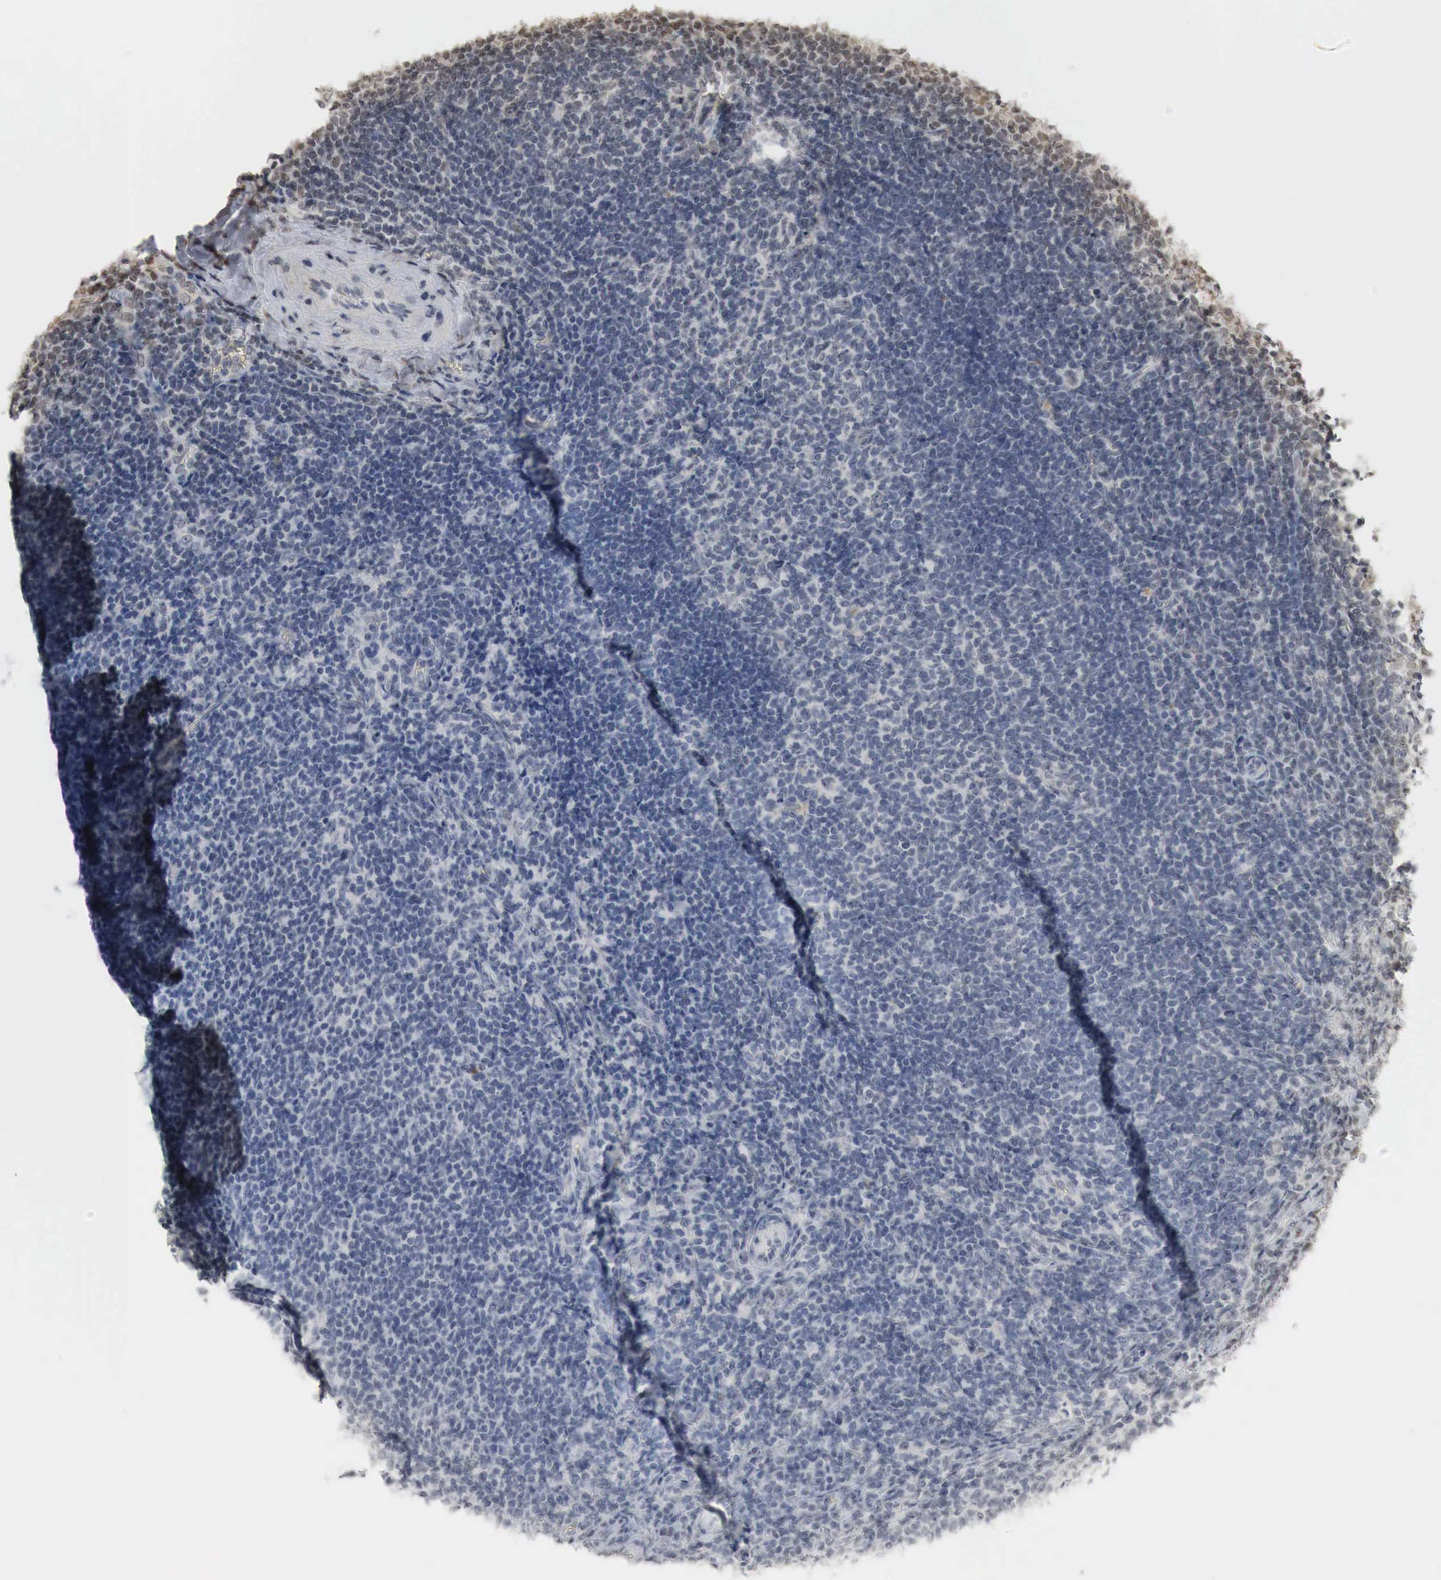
{"staining": {"intensity": "negative", "quantity": "none", "location": "none"}, "tissue": "lymphoma", "cell_type": "Tumor cells", "image_type": "cancer", "snomed": [{"axis": "morphology", "description": "Malignant lymphoma, non-Hodgkin's type, Low grade"}, {"axis": "topography", "description": "Lymph node"}], "caption": "Tumor cells show no significant protein staining in low-grade malignant lymphoma, non-Hodgkin's type.", "gene": "ERBB4", "patient": {"sex": "male", "age": 74}}